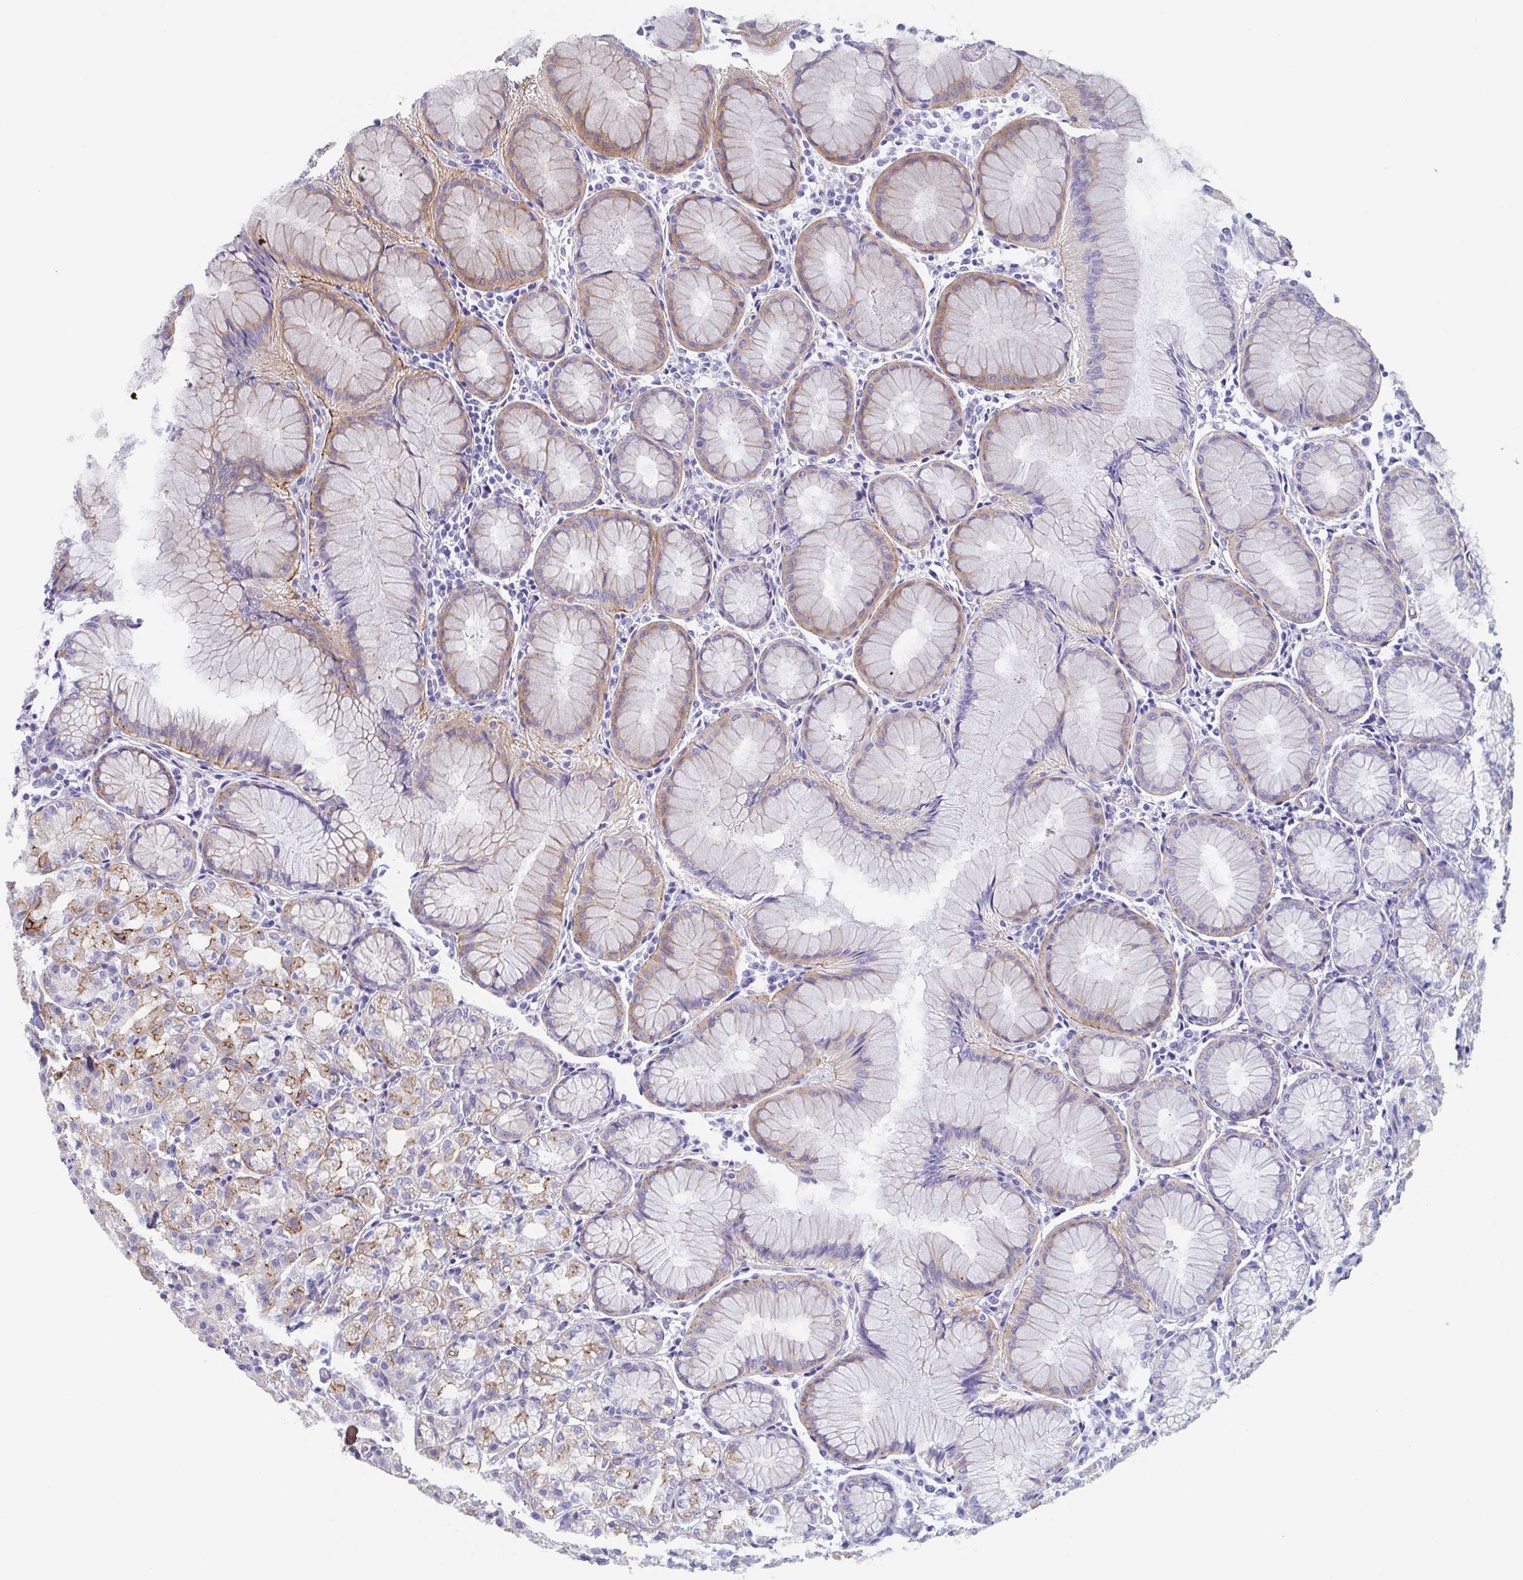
{"staining": {"intensity": "weak", "quantity": "25%-75%", "location": "cytoplasmic/membranous"}, "tissue": "stomach", "cell_type": "Glandular cells", "image_type": "normal", "snomed": [{"axis": "morphology", "description": "Normal tissue, NOS"}, {"axis": "topography", "description": "Stomach"}], "caption": "A micrograph of stomach stained for a protein exhibits weak cytoplasmic/membranous brown staining in glandular cells.", "gene": "DYNC1I1", "patient": {"sex": "female", "age": 57}}